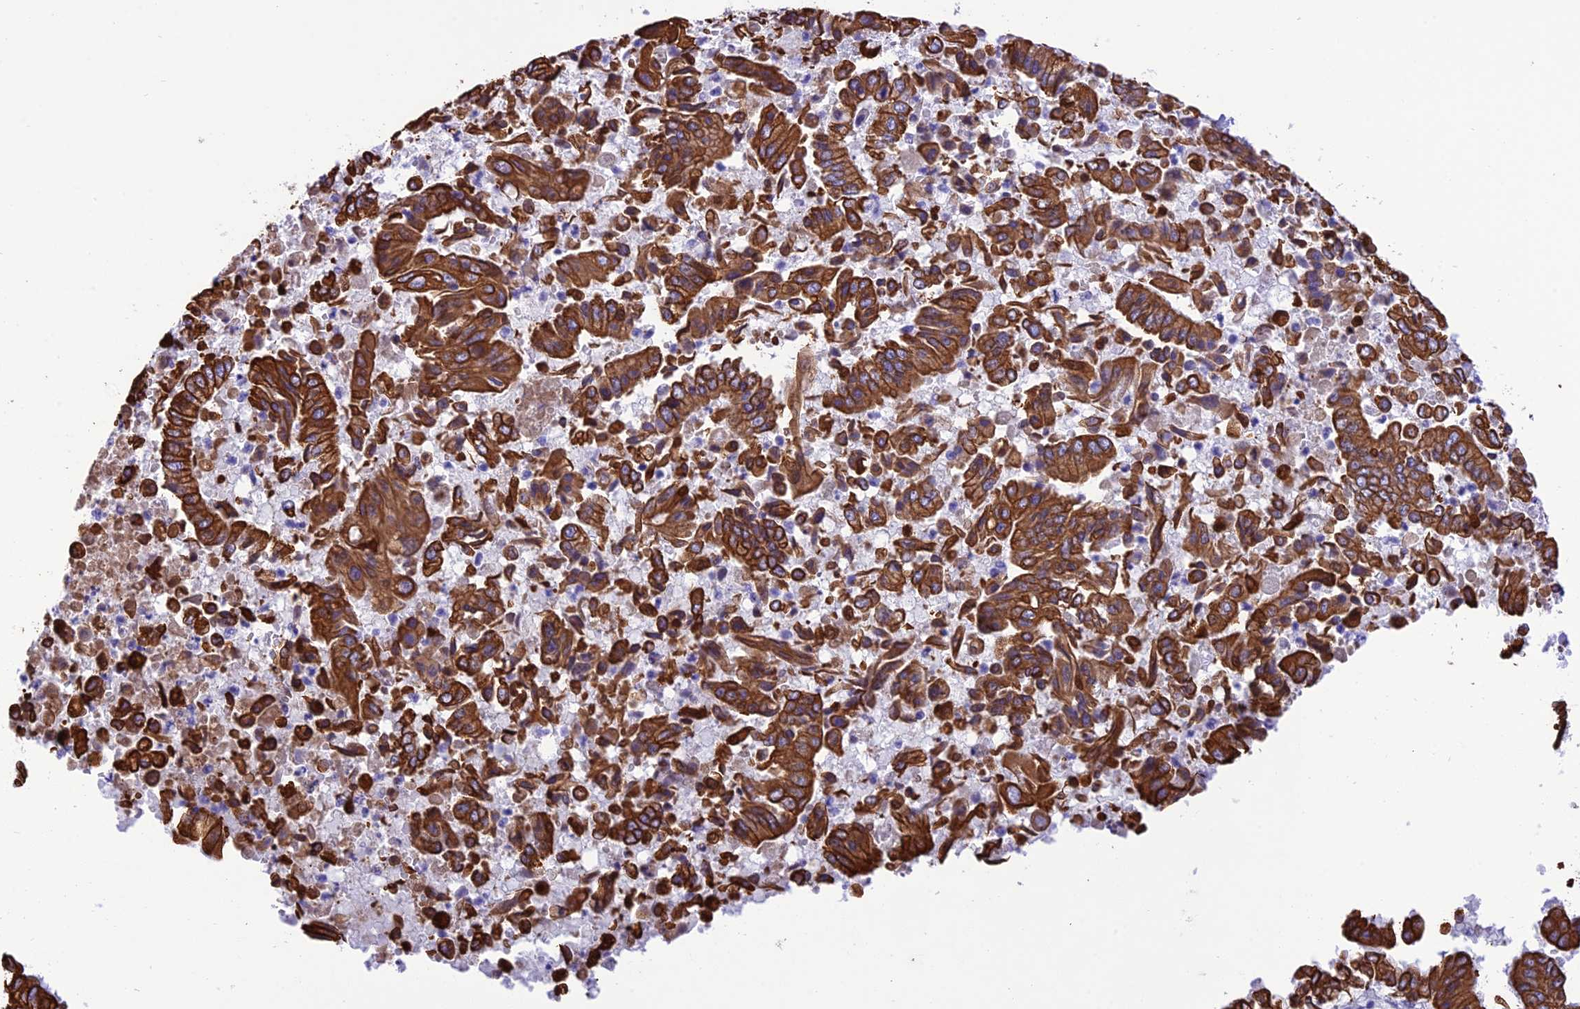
{"staining": {"intensity": "strong", "quantity": ">75%", "location": "cytoplasmic/membranous"}, "tissue": "pancreatic cancer", "cell_type": "Tumor cells", "image_type": "cancer", "snomed": [{"axis": "morphology", "description": "Adenocarcinoma, NOS"}, {"axis": "topography", "description": "Pancreas"}], "caption": "Brown immunohistochemical staining in human pancreatic cancer (adenocarcinoma) demonstrates strong cytoplasmic/membranous positivity in approximately >75% of tumor cells.", "gene": "VPS52", "patient": {"sex": "female", "age": 77}}